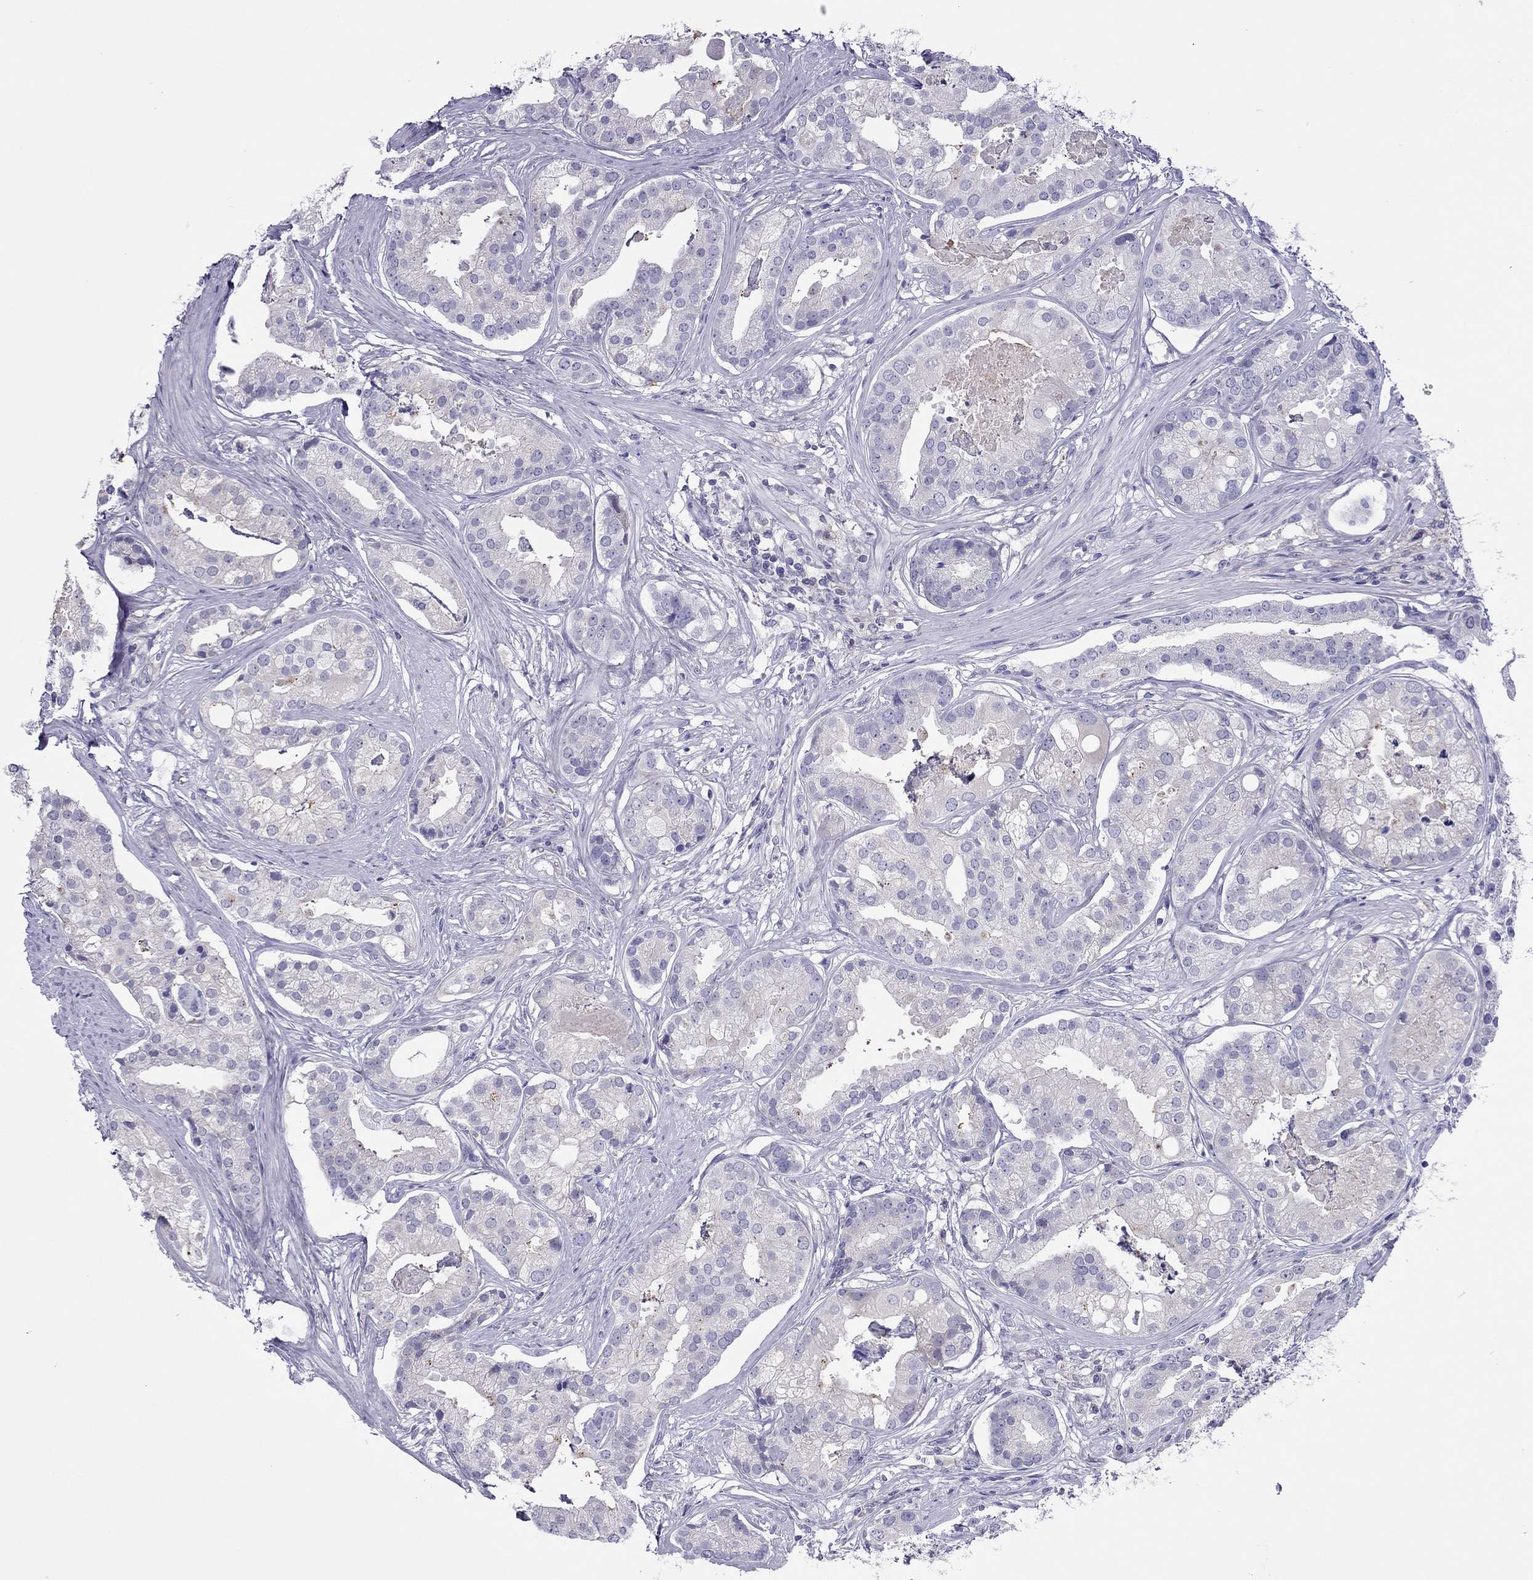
{"staining": {"intensity": "negative", "quantity": "none", "location": "none"}, "tissue": "prostate cancer", "cell_type": "Tumor cells", "image_type": "cancer", "snomed": [{"axis": "morphology", "description": "Adenocarcinoma, NOS"}, {"axis": "topography", "description": "Prostate and seminal vesicle, NOS"}, {"axis": "topography", "description": "Prostate"}], "caption": "The micrograph shows no significant expression in tumor cells of prostate cancer (adenocarcinoma).", "gene": "SLC46A2", "patient": {"sex": "male", "age": 44}}